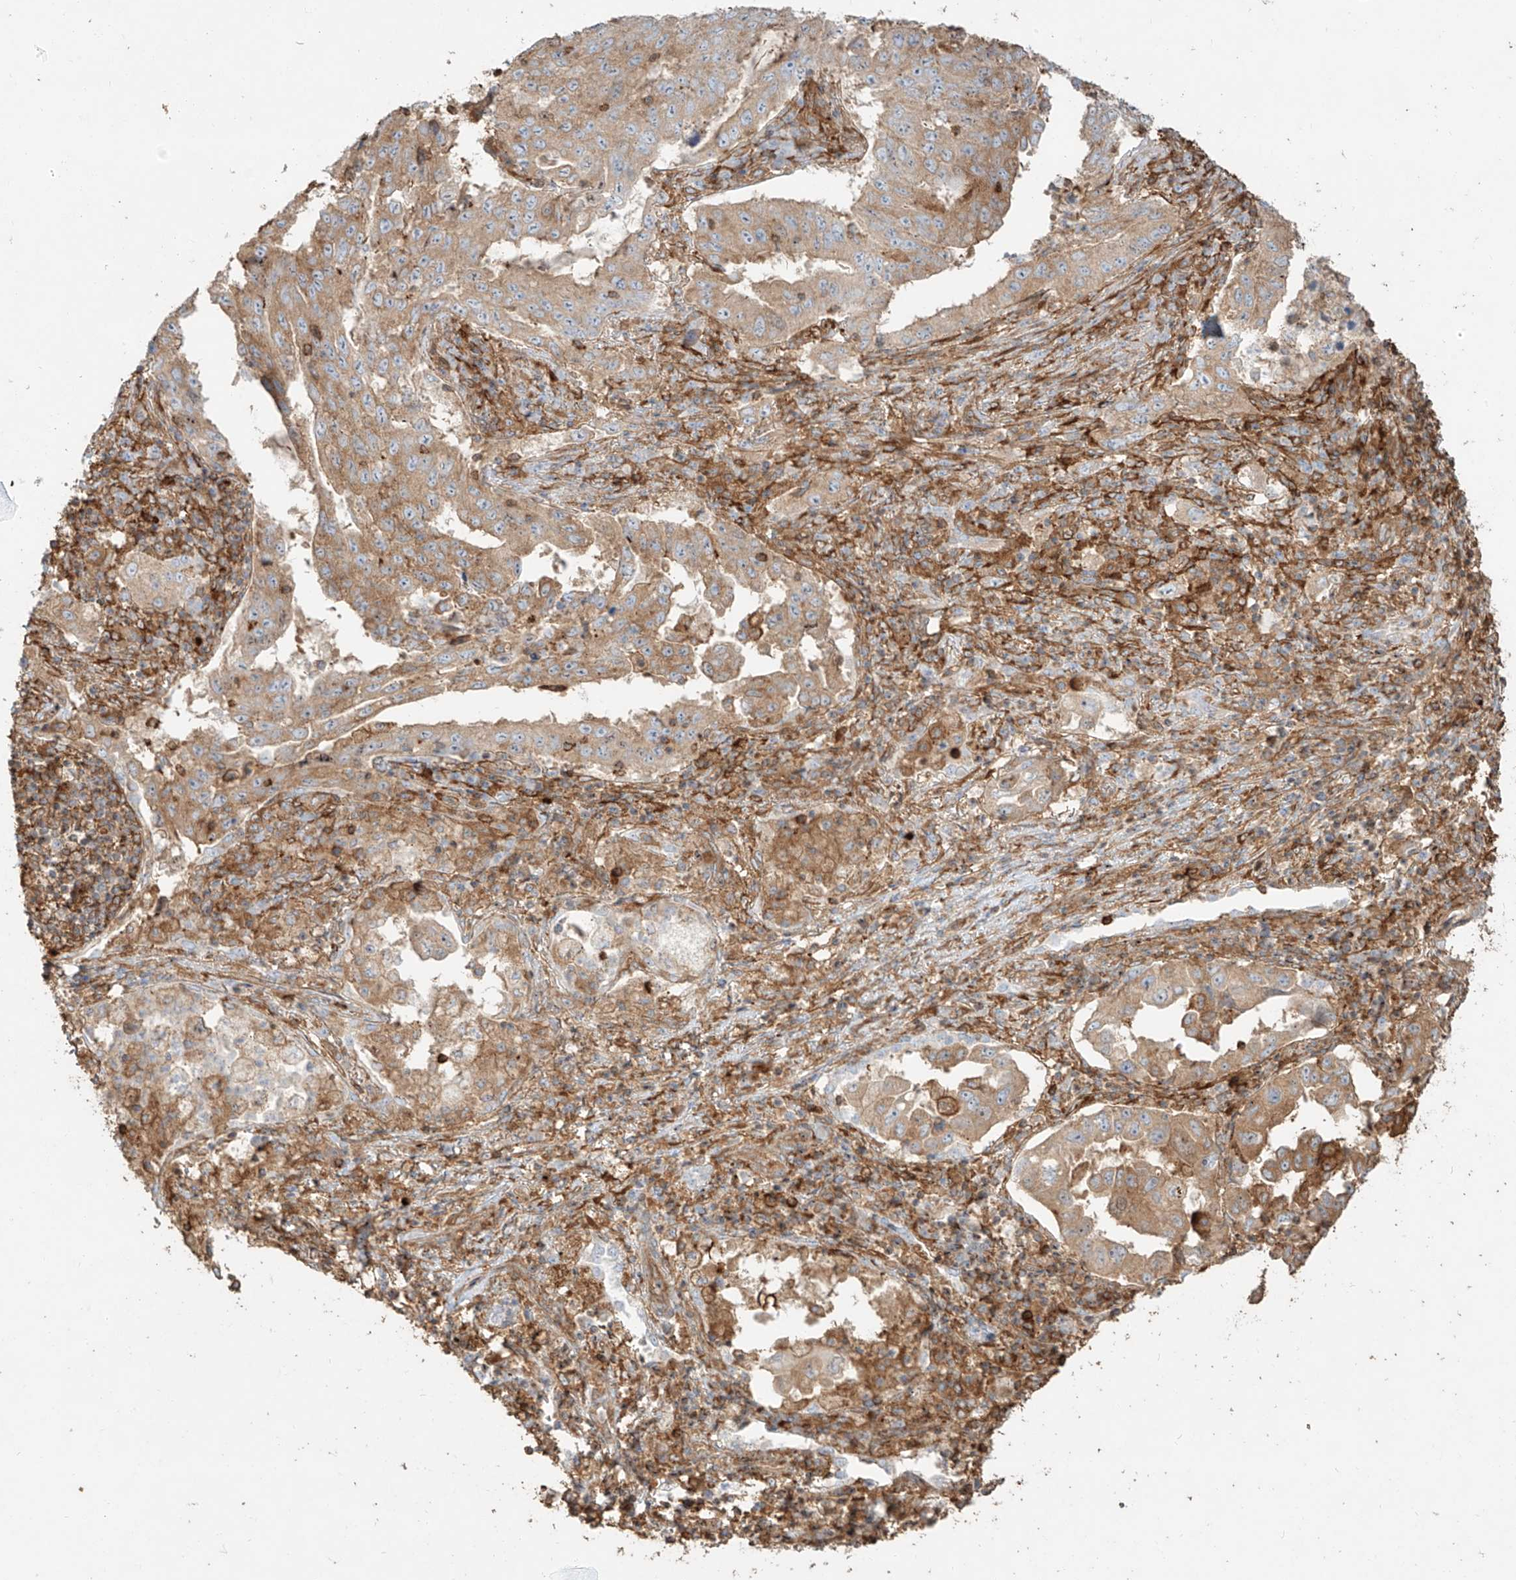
{"staining": {"intensity": "moderate", "quantity": ">75%", "location": "cytoplasmic/membranous"}, "tissue": "lung cancer", "cell_type": "Tumor cells", "image_type": "cancer", "snomed": [{"axis": "morphology", "description": "Adenocarcinoma, NOS"}, {"axis": "topography", "description": "Lung"}], "caption": "Brown immunohistochemical staining in human lung cancer (adenocarcinoma) reveals moderate cytoplasmic/membranous positivity in about >75% of tumor cells.", "gene": "SNX9", "patient": {"sex": "female", "age": 51}}